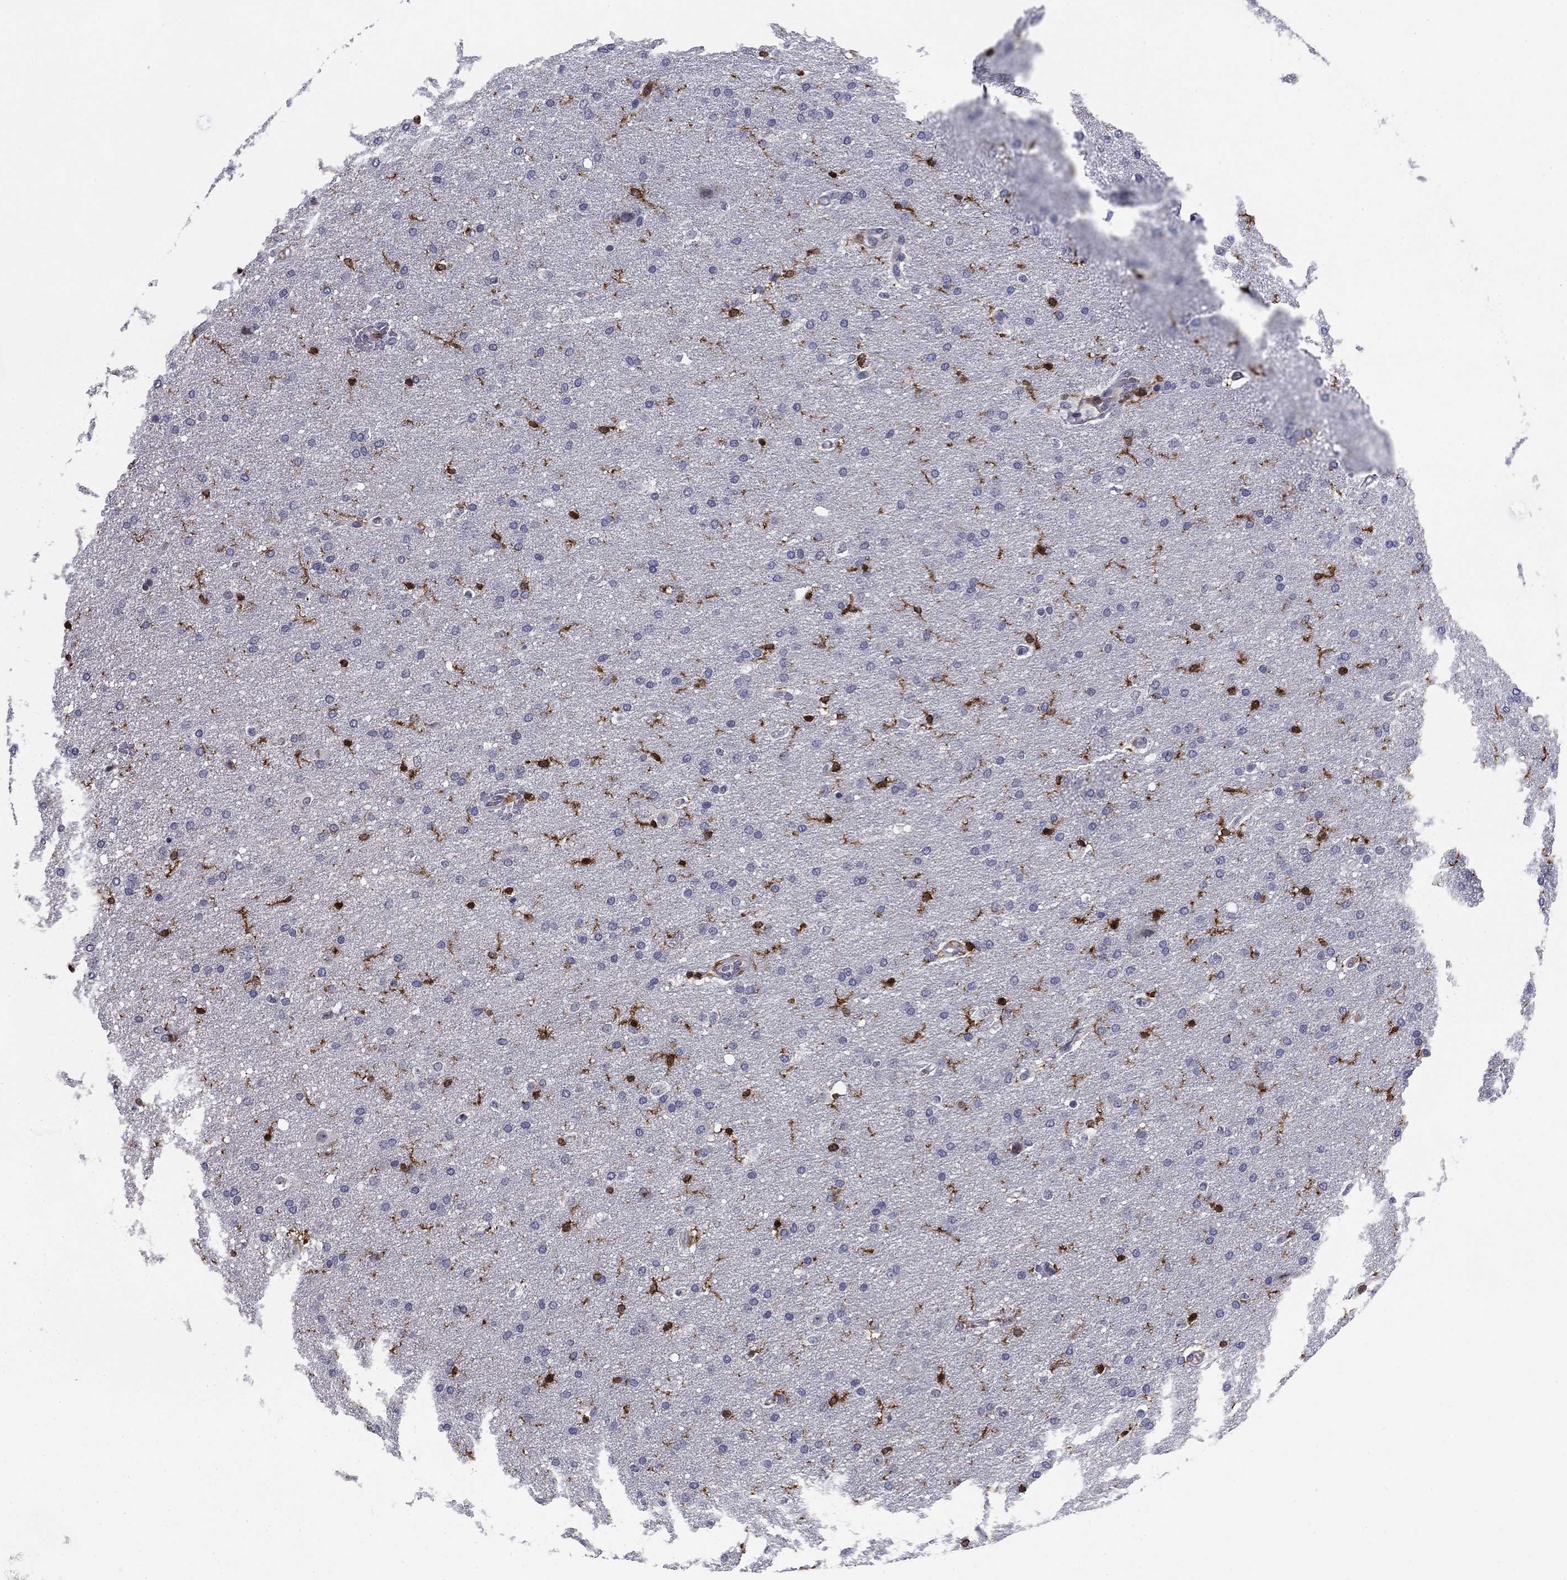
{"staining": {"intensity": "negative", "quantity": "none", "location": "none"}, "tissue": "glioma", "cell_type": "Tumor cells", "image_type": "cancer", "snomed": [{"axis": "morphology", "description": "Glioma, malignant, Low grade"}, {"axis": "topography", "description": "Brain"}], "caption": "Protein analysis of malignant glioma (low-grade) reveals no significant staining in tumor cells.", "gene": "PLCB2", "patient": {"sex": "female", "age": 37}}